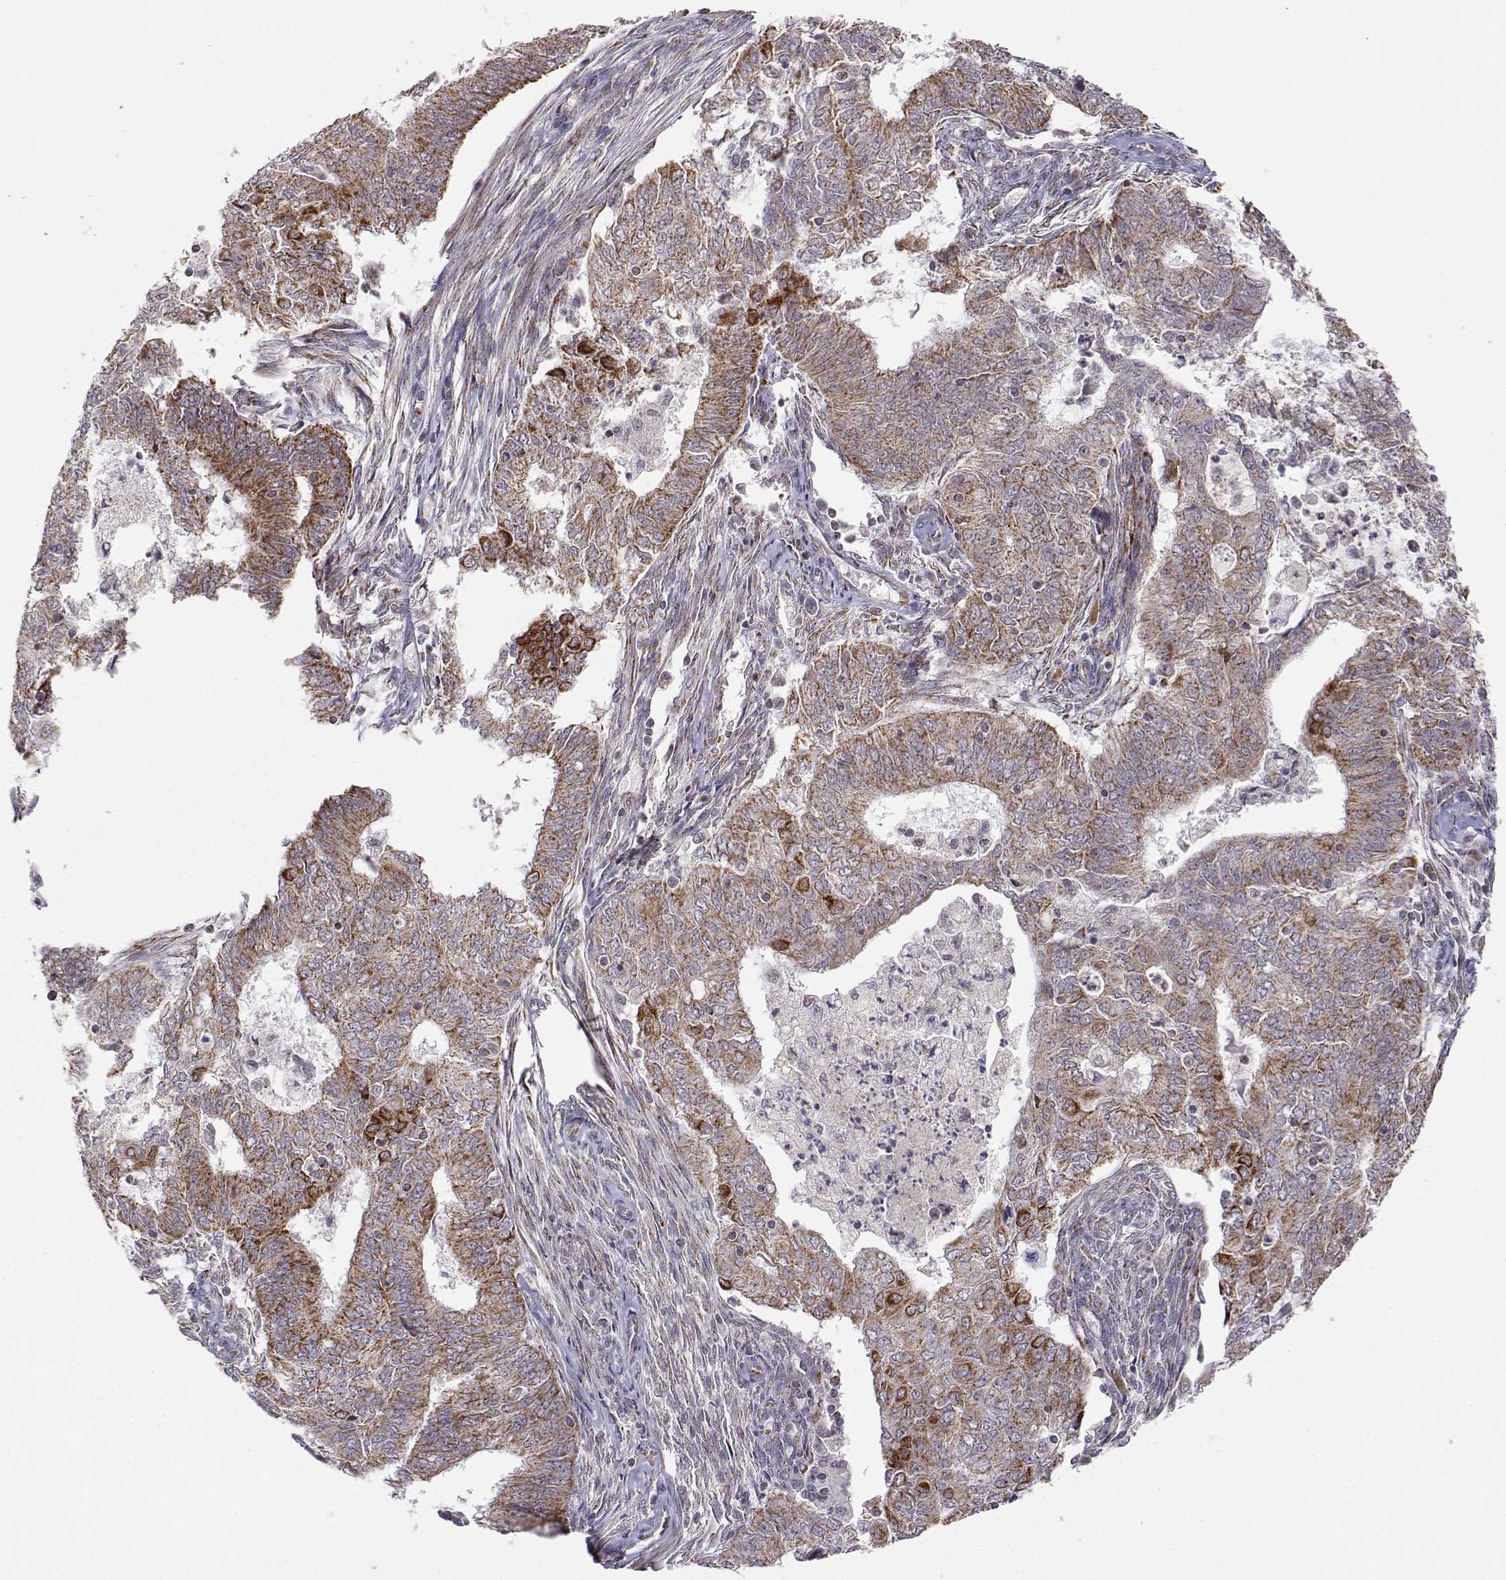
{"staining": {"intensity": "strong", "quantity": ">75%", "location": "cytoplasmic/membranous"}, "tissue": "endometrial cancer", "cell_type": "Tumor cells", "image_type": "cancer", "snomed": [{"axis": "morphology", "description": "Adenocarcinoma, NOS"}, {"axis": "topography", "description": "Endometrium"}], "caption": "Tumor cells show high levels of strong cytoplasmic/membranous positivity in about >75% of cells in human adenocarcinoma (endometrial). Ihc stains the protein in brown and the nuclei are stained blue.", "gene": "EXOG", "patient": {"sex": "female", "age": 62}}